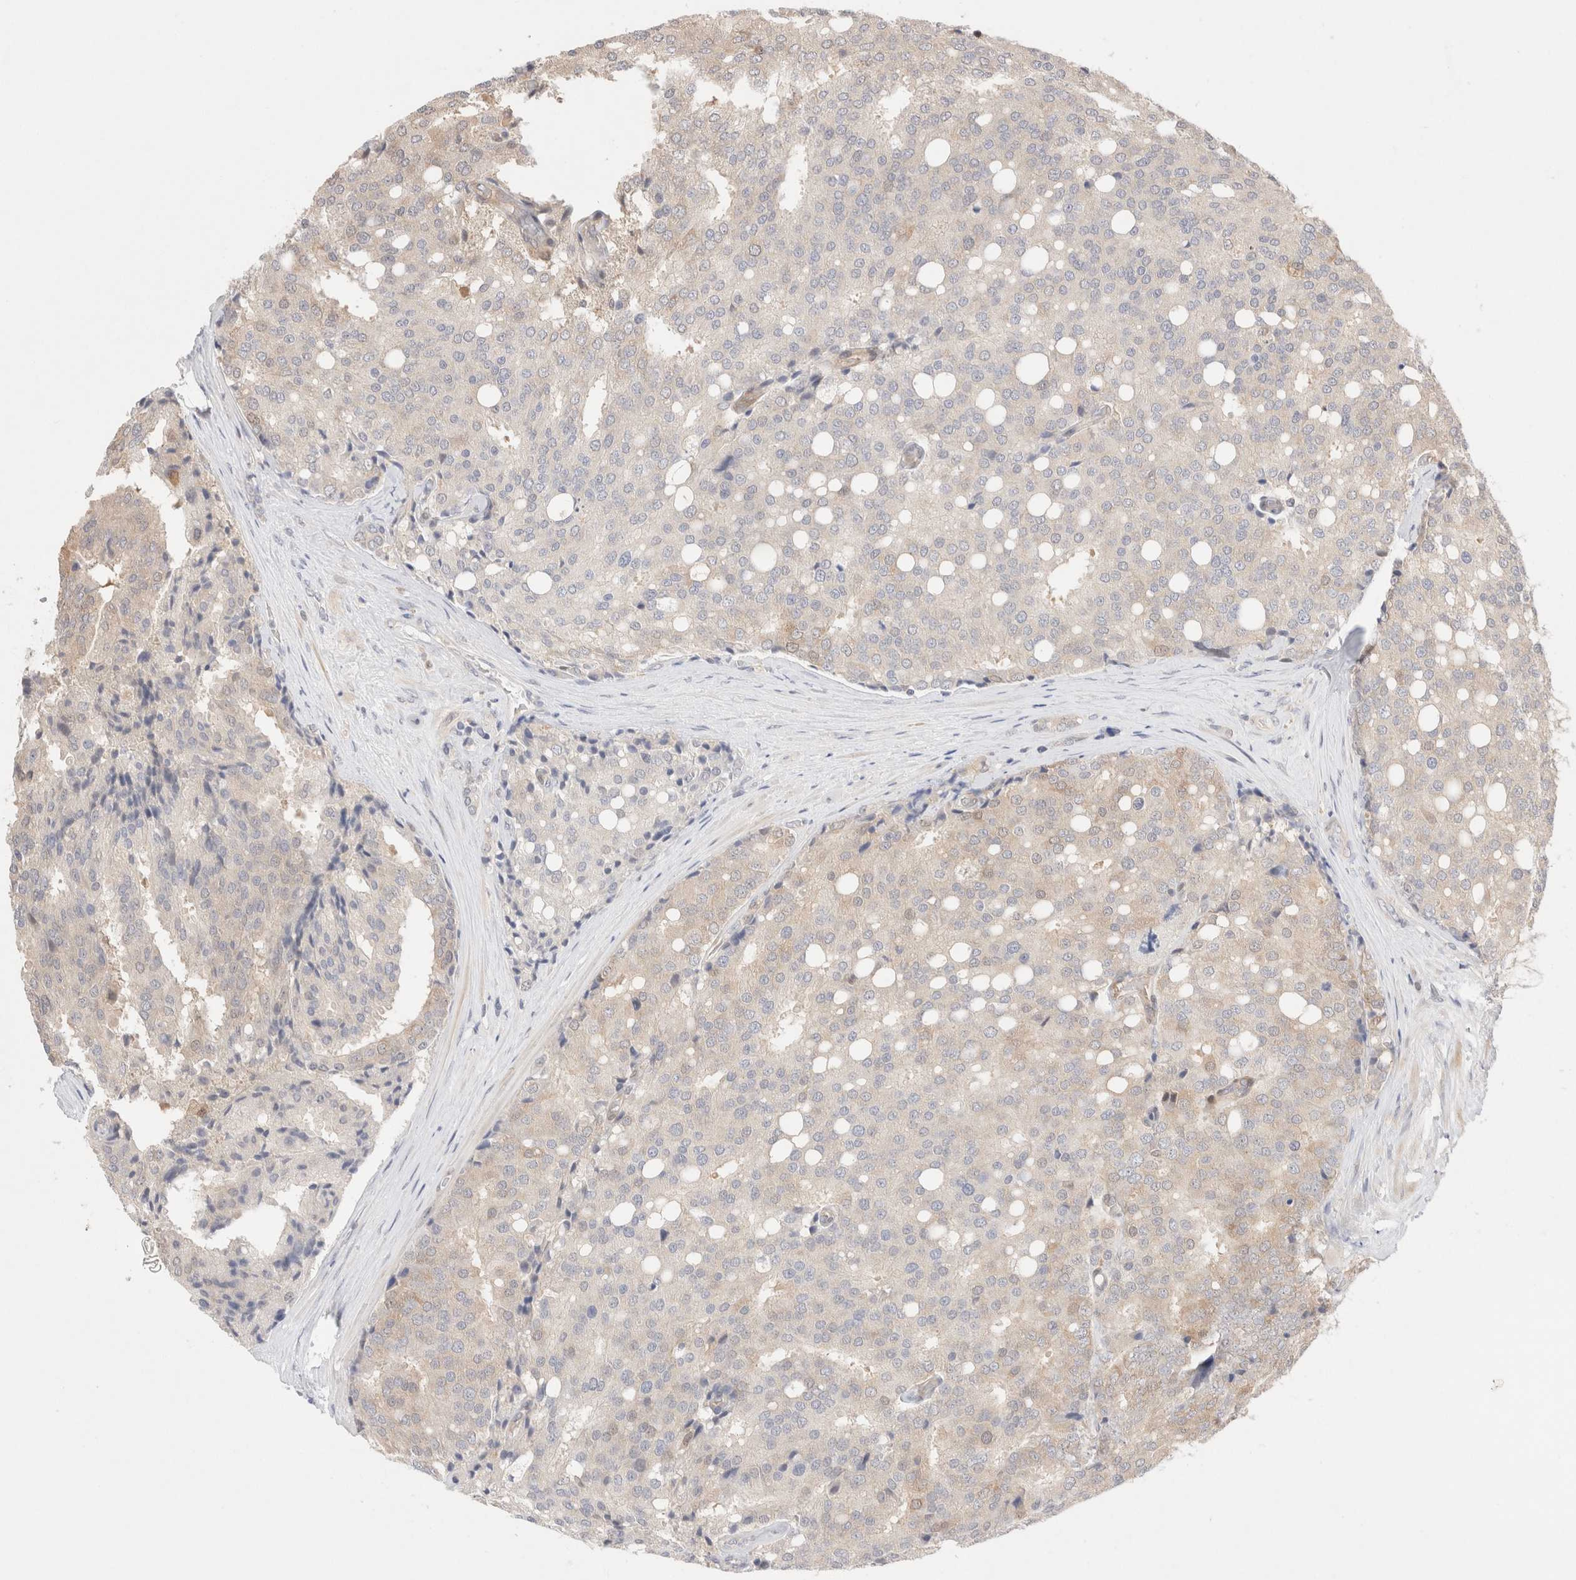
{"staining": {"intensity": "negative", "quantity": "none", "location": "none"}, "tissue": "prostate cancer", "cell_type": "Tumor cells", "image_type": "cancer", "snomed": [{"axis": "morphology", "description": "Adenocarcinoma, High grade"}, {"axis": "topography", "description": "Prostate"}], "caption": "Prostate cancer was stained to show a protein in brown. There is no significant expression in tumor cells.", "gene": "STARD10", "patient": {"sex": "male", "age": 50}}